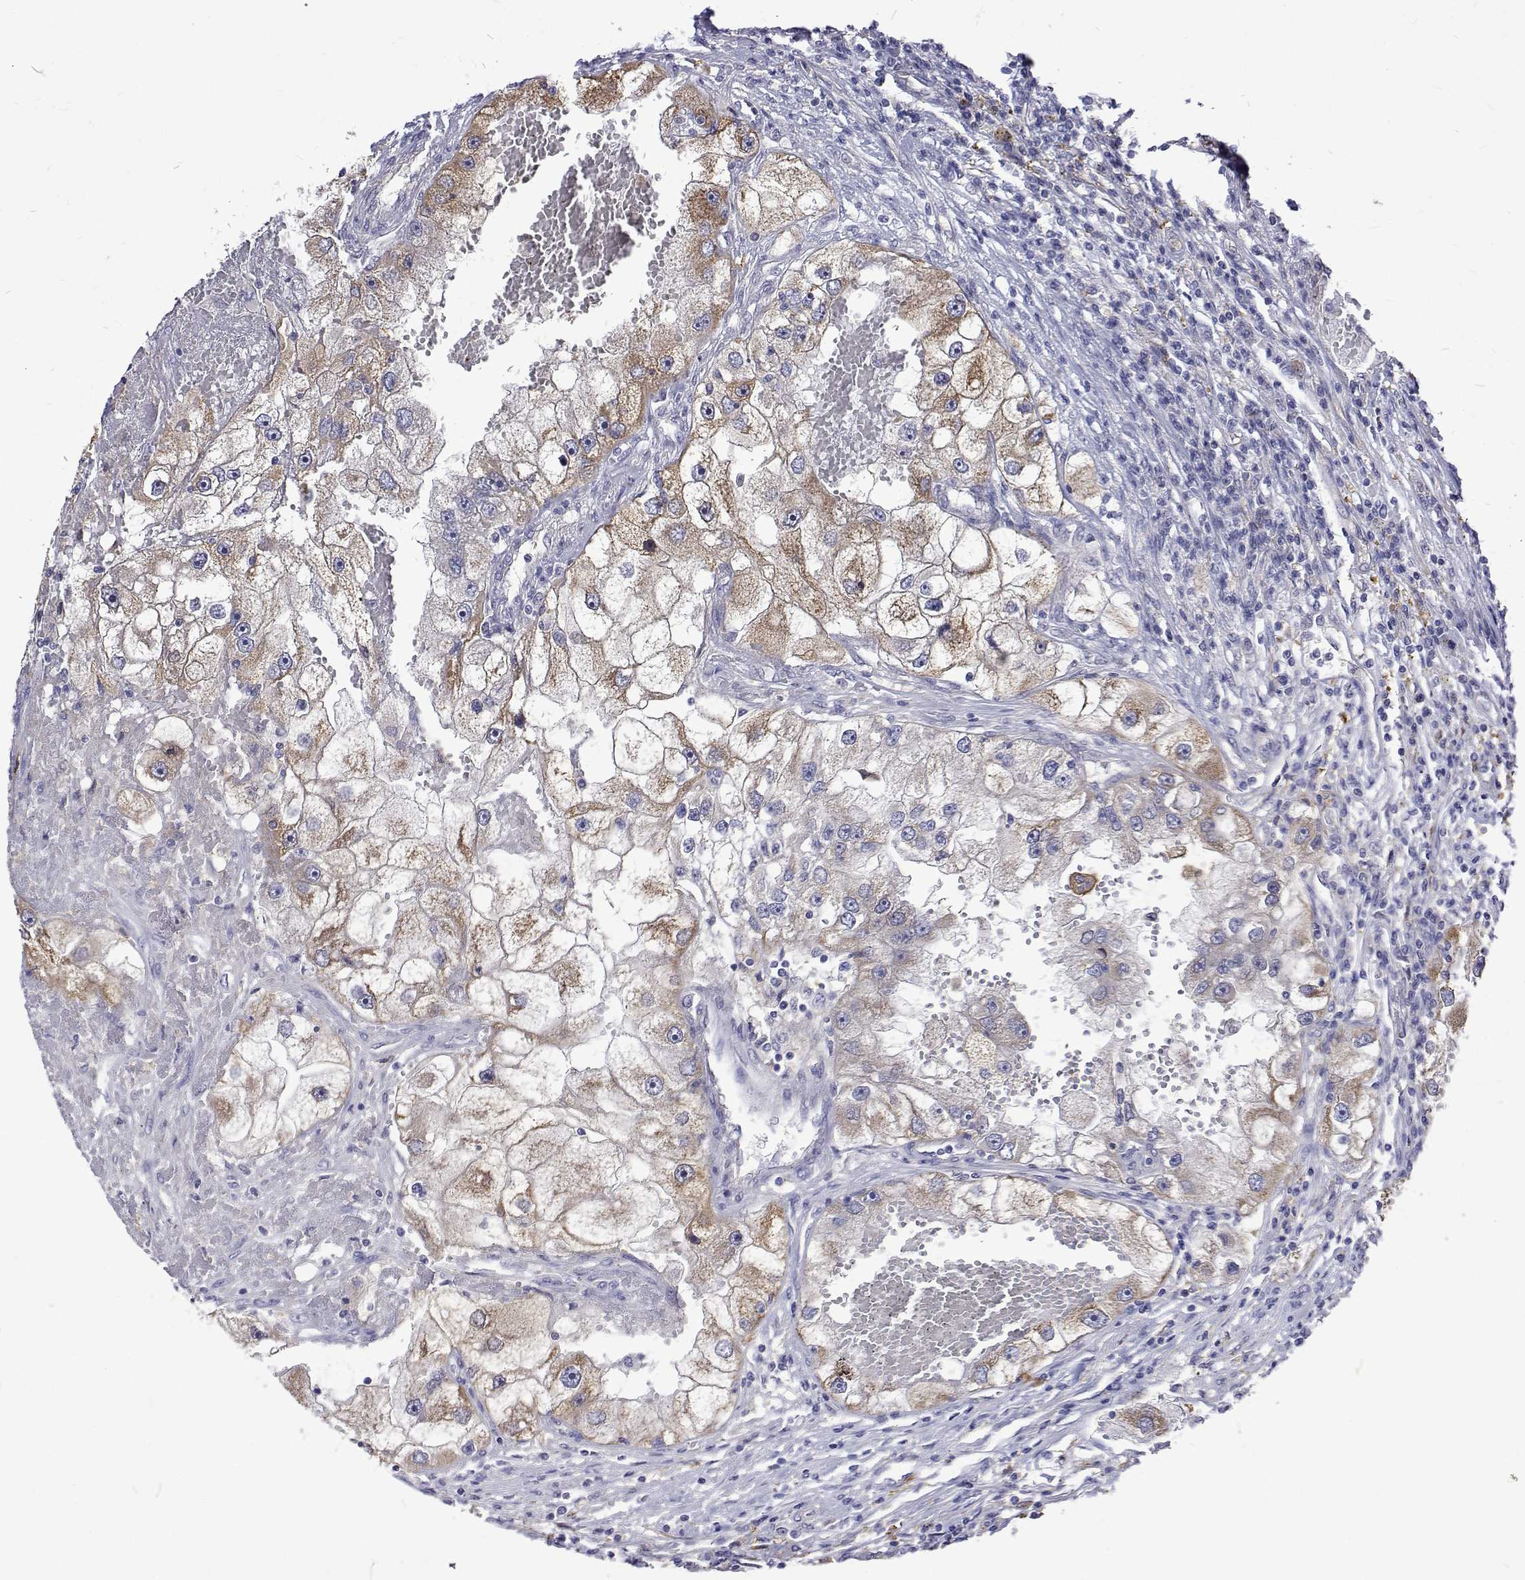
{"staining": {"intensity": "weak", "quantity": ">75%", "location": "cytoplasmic/membranous"}, "tissue": "renal cancer", "cell_type": "Tumor cells", "image_type": "cancer", "snomed": [{"axis": "morphology", "description": "Adenocarcinoma, NOS"}, {"axis": "topography", "description": "Kidney"}], "caption": "There is low levels of weak cytoplasmic/membranous expression in tumor cells of renal adenocarcinoma, as demonstrated by immunohistochemical staining (brown color).", "gene": "PADI1", "patient": {"sex": "male", "age": 63}}